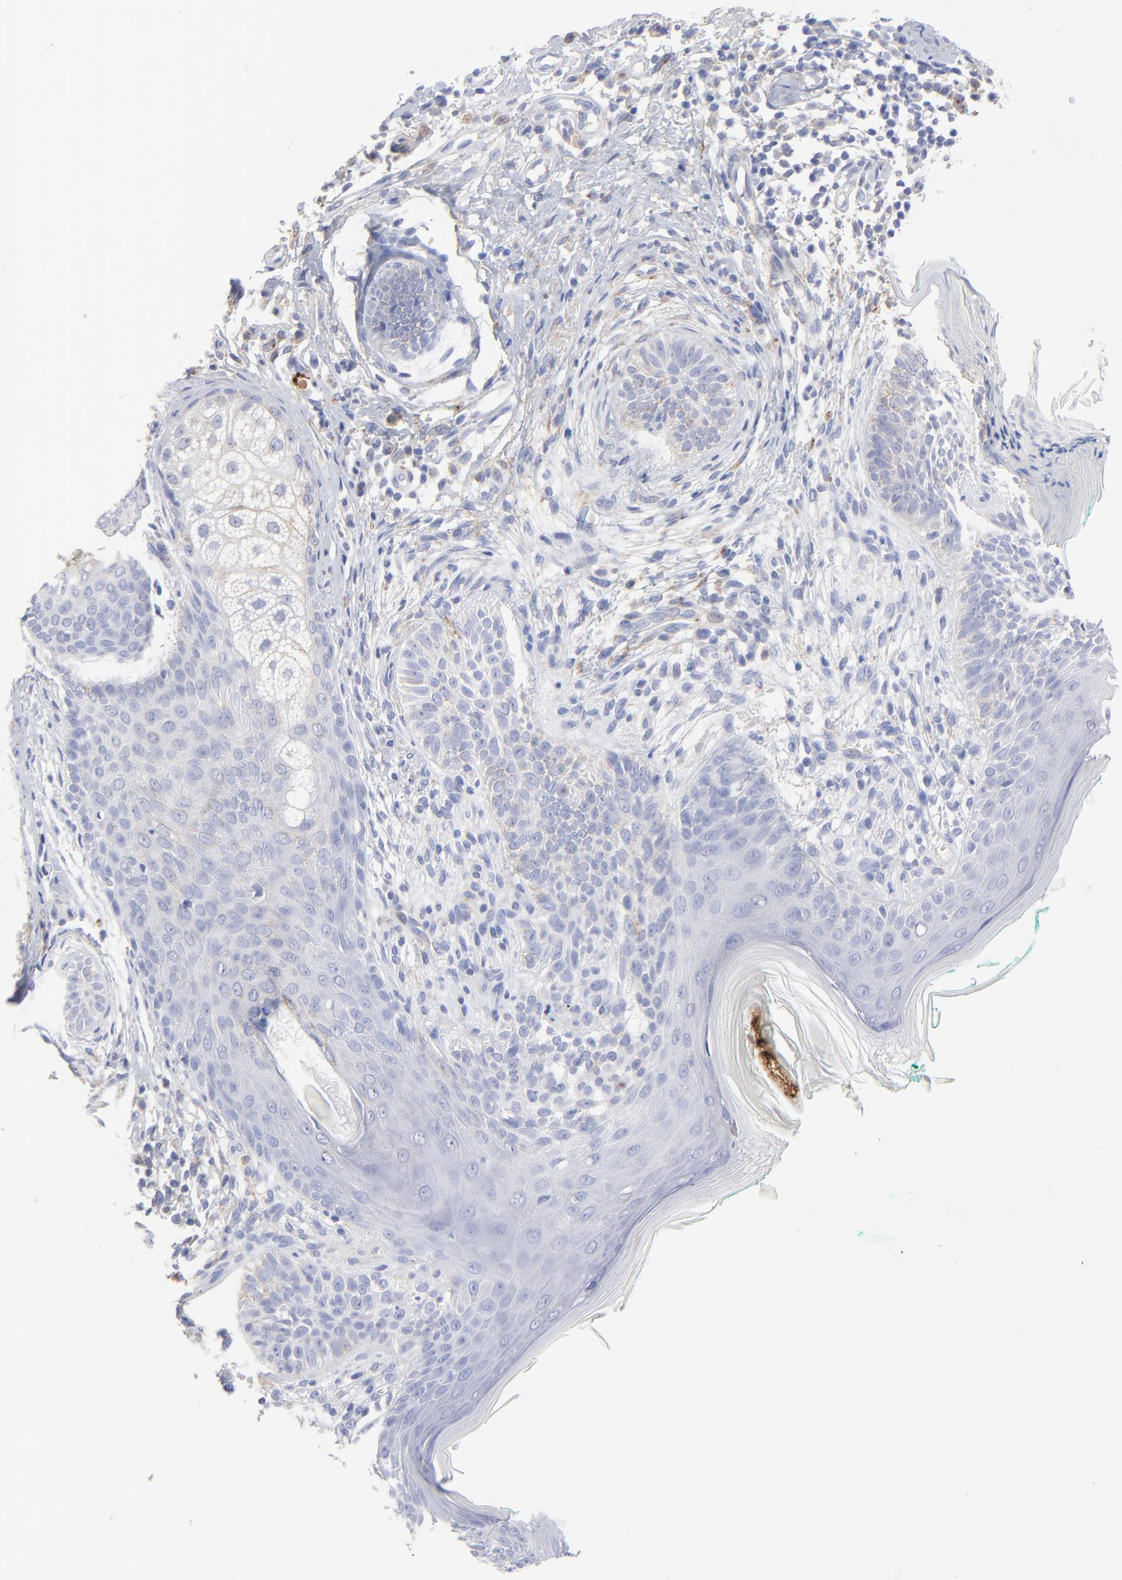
{"staining": {"intensity": "weak", "quantity": "<25%", "location": "cytoplasmic/membranous"}, "tissue": "skin cancer", "cell_type": "Tumor cells", "image_type": "cancer", "snomed": [{"axis": "morphology", "description": "Normal tissue, NOS"}, {"axis": "morphology", "description": "Basal cell carcinoma"}, {"axis": "topography", "description": "Skin"}], "caption": "Tumor cells show no significant expression in basal cell carcinoma (skin). Nuclei are stained in blue.", "gene": "CNTN3", "patient": {"sex": "male", "age": 76}}